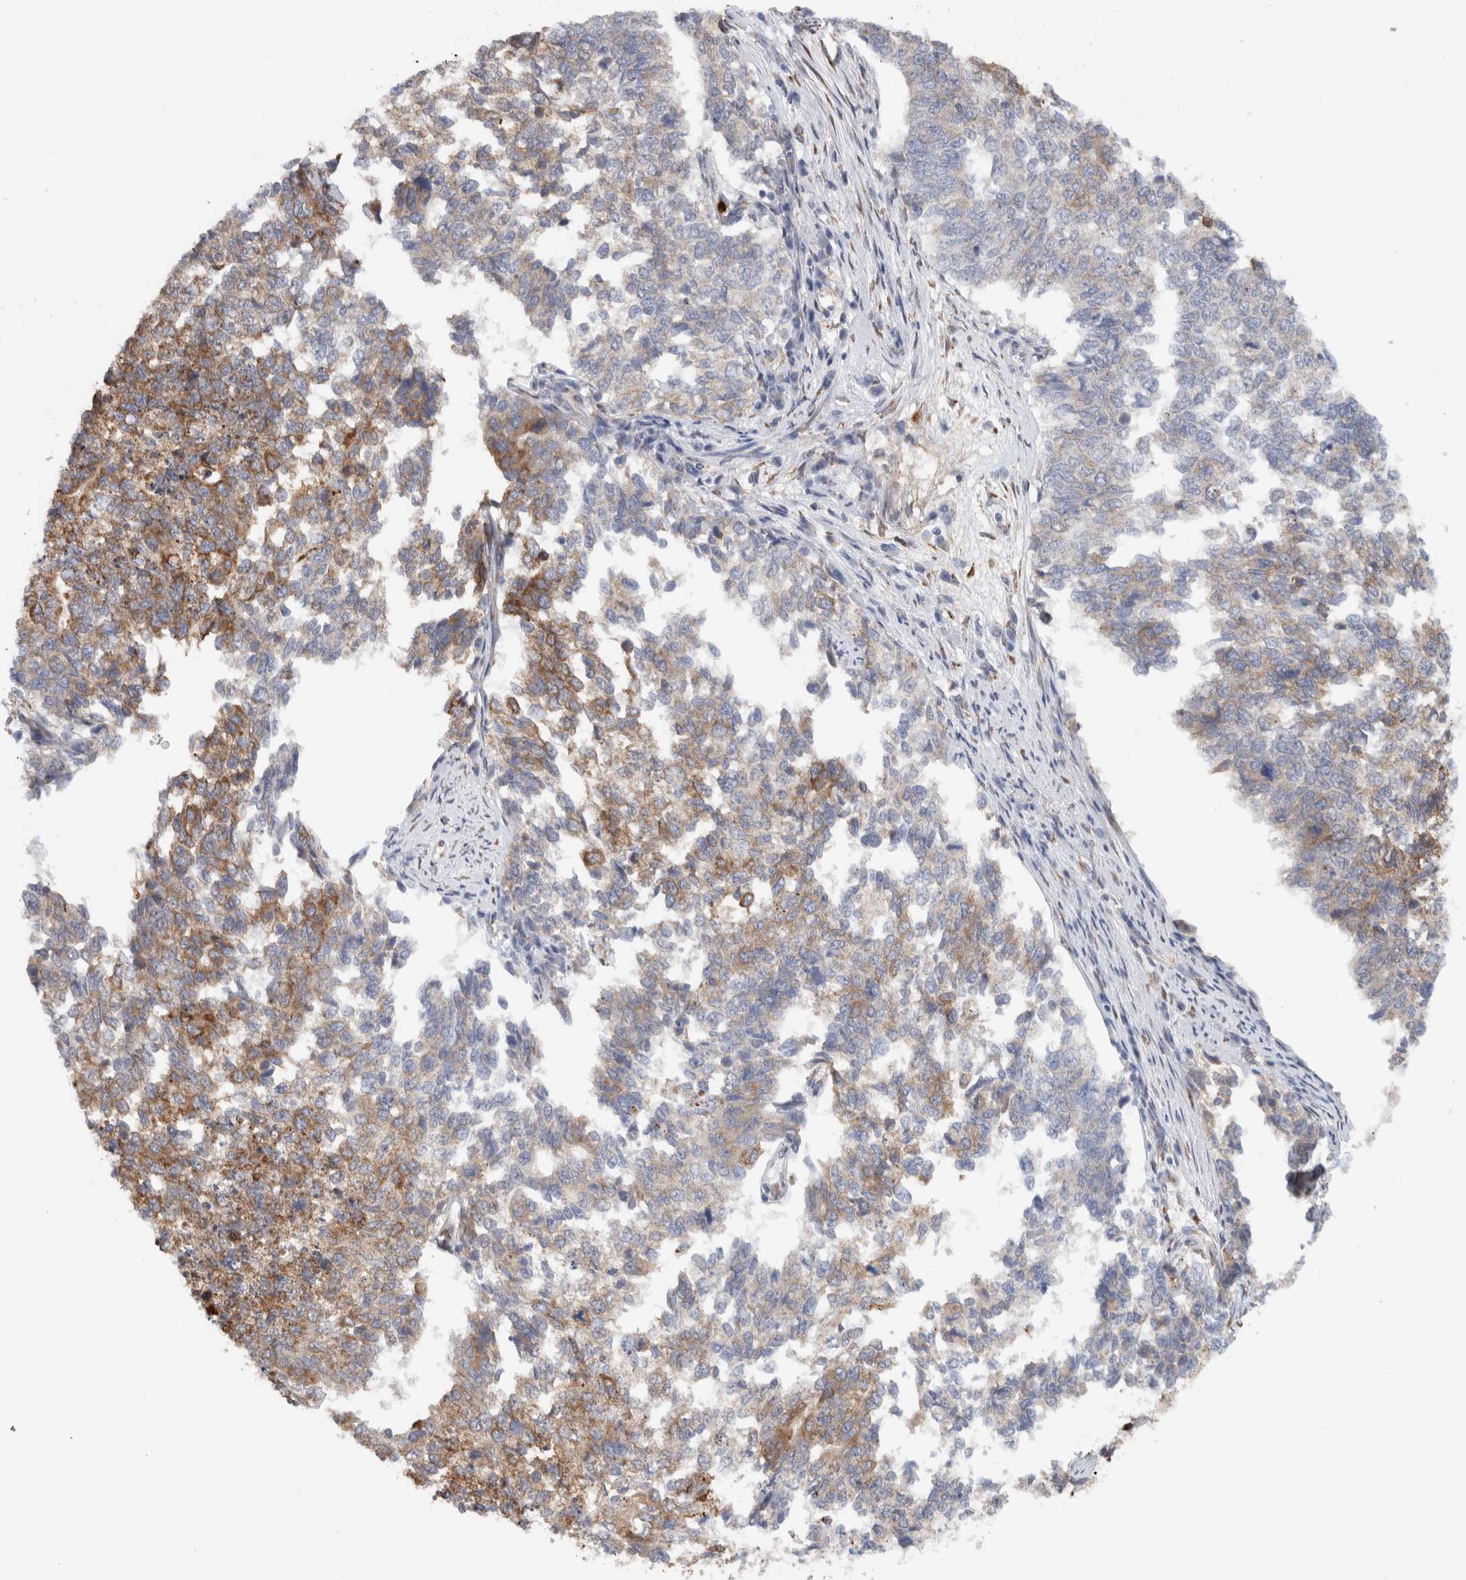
{"staining": {"intensity": "weak", "quantity": "25%-75%", "location": "cytoplasmic/membranous"}, "tissue": "cervical cancer", "cell_type": "Tumor cells", "image_type": "cancer", "snomed": [{"axis": "morphology", "description": "Squamous cell carcinoma, NOS"}, {"axis": "topography", "description": "Cervix"}], "caption": "Human cervical squamous cell carcinoma stained for a protein (brown) shows weak cytoplasmic/membranous positive positivity in about 25%-75% of tumor cells.", "gene": "P4HA1", "patient": {"sex": "female", "age": 63}}